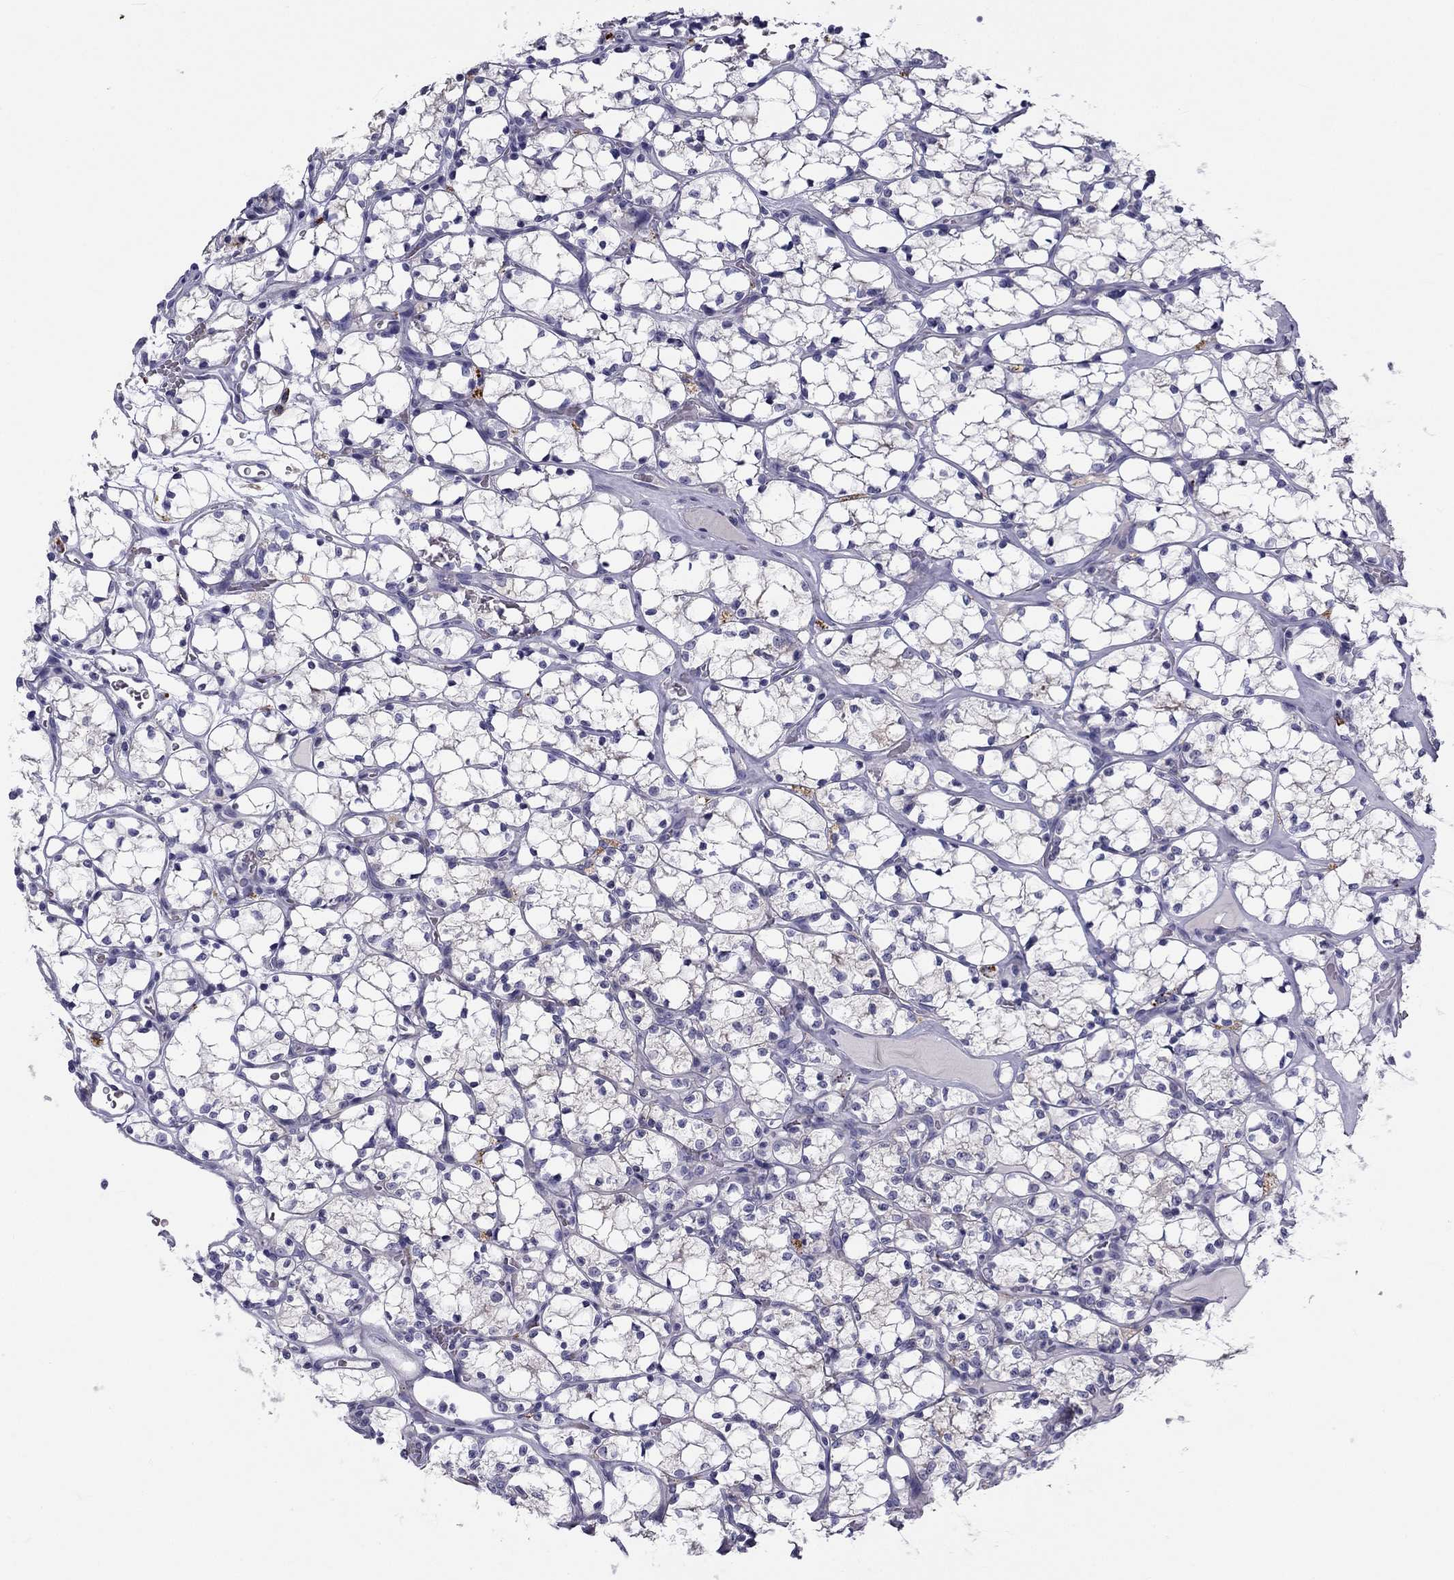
{"staining": {"intensity": "negative", "quantity": "none", "location": "none"}, "tissue": "renal cancer", "cell_type": "Tumor cells", "image_type": "cancer", "snomed": [{"axis": "morphology", "description": "Adenocarcinoma, NOS"}, {"axis": "topography", "description": "Kidney"}], "caption": "Immunohistochemistry histopathology image of human renal cancer stained for a protein (brown), which demonstrates no expression in tumor cells.", "gene": "CLPSL2", "patient": {"sex": "female", "age": 69}}